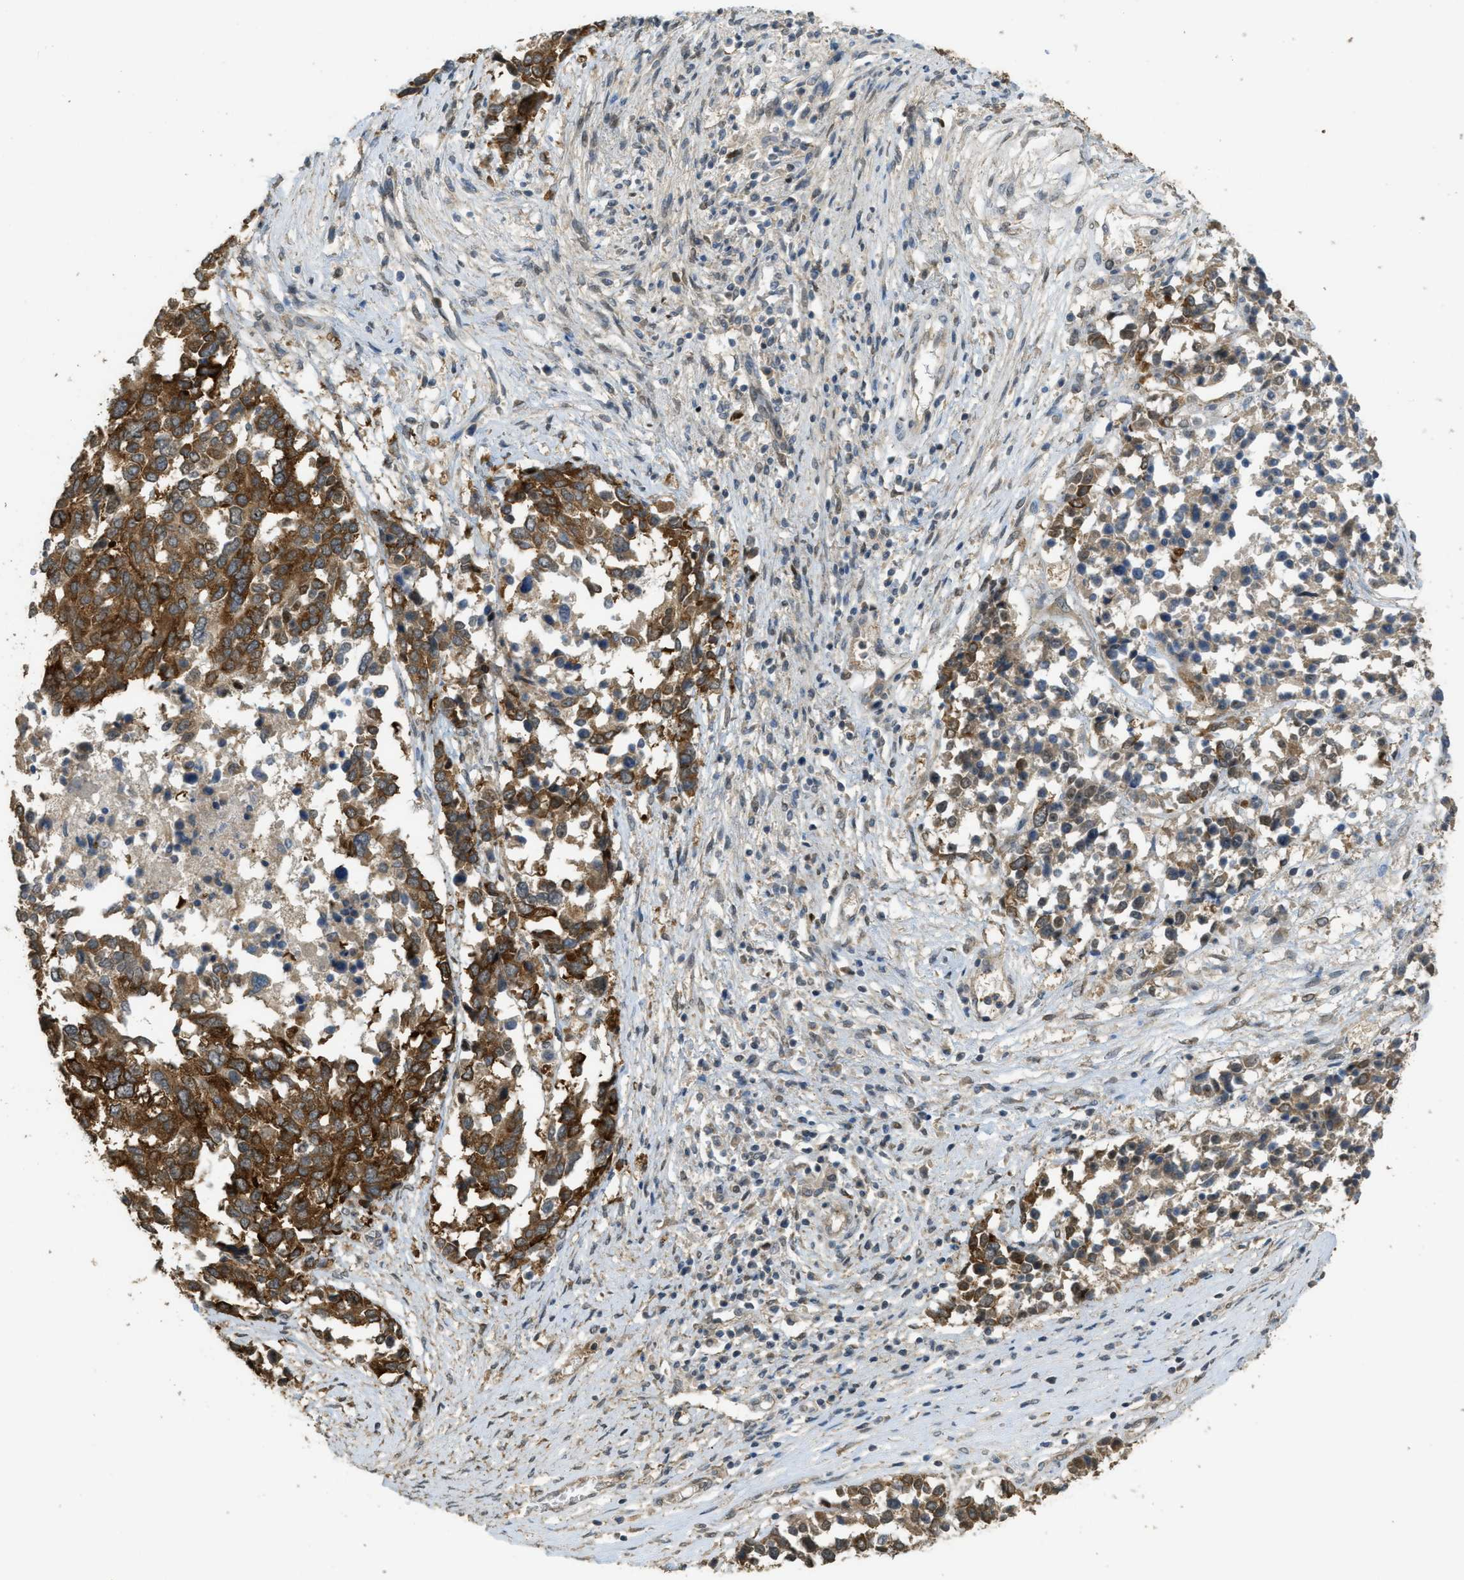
{"staining": {"intensity": "strong", "quantity": ">75%", "location": "cytoplasmic/membranous"}, "tissue": "ovarian cancer", "cell_type": "Tumor cells", "image_type": "cancer", "snomed": [{"axis": "morphology", "description": "Cystadenocarcinoma, serous, NOS"}, {"axis": "topography", "description": "Ovary"}], "caption": "IHC (DAB (3,3'-diaminobenzidine)) staining of ovarian cancer (serous cystadenocarcinoma) reveals strong cytoplasmic/membranous protein staining in approximately >75% of tumor cells.", "gene": "IGF2BP2", "patient": {"sex": "female", "age": 44}}